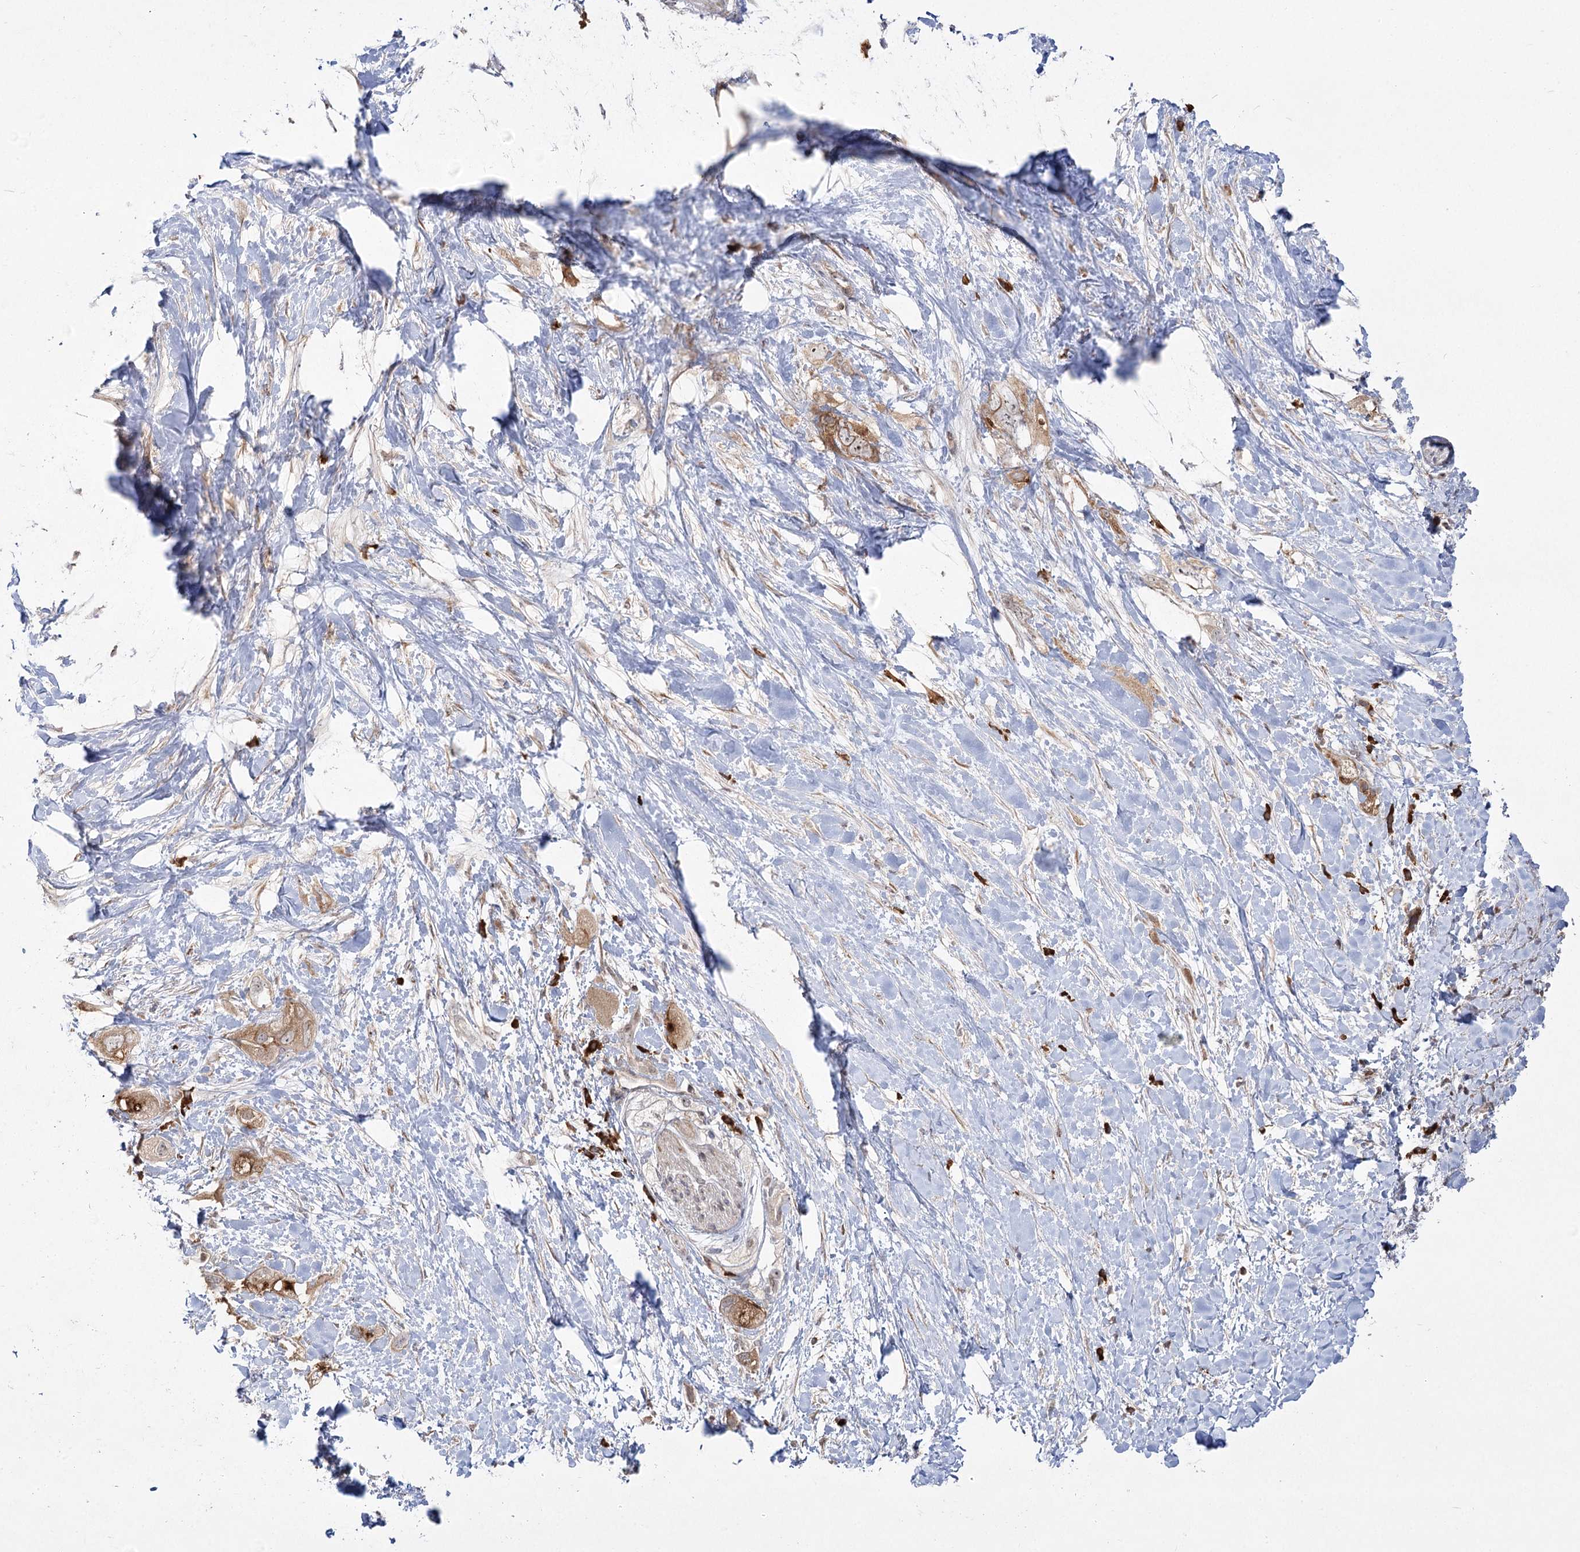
{"staining": {"intensity": "moderate", "quantity": ">75%", "location": "cytoplasmic/membranous"}, "tissue": "pancreatic cancer", "cell_type": "Tumor cells", "image_type": "cancer", "snomed": [{"axis": "morphology", "description": "Adenocarcinoma, NOS"}, {"axis": "topography", "description": "Pancreas"}], "caption": "Adenocarcinoma (pancreatic) was stained to show a protein in brown. There is medium levels of moderate cytoplasmic/membranous positivity in approximately >75% of tumor cells. The staining was performed using DAB (3,3'-diaminobenzidine), with brown indicating positive protein expression. Nuclei are stained blue with hematoxylin.", "gene": "SYTL1", "patient": {"sex": "female", "age": 56}}